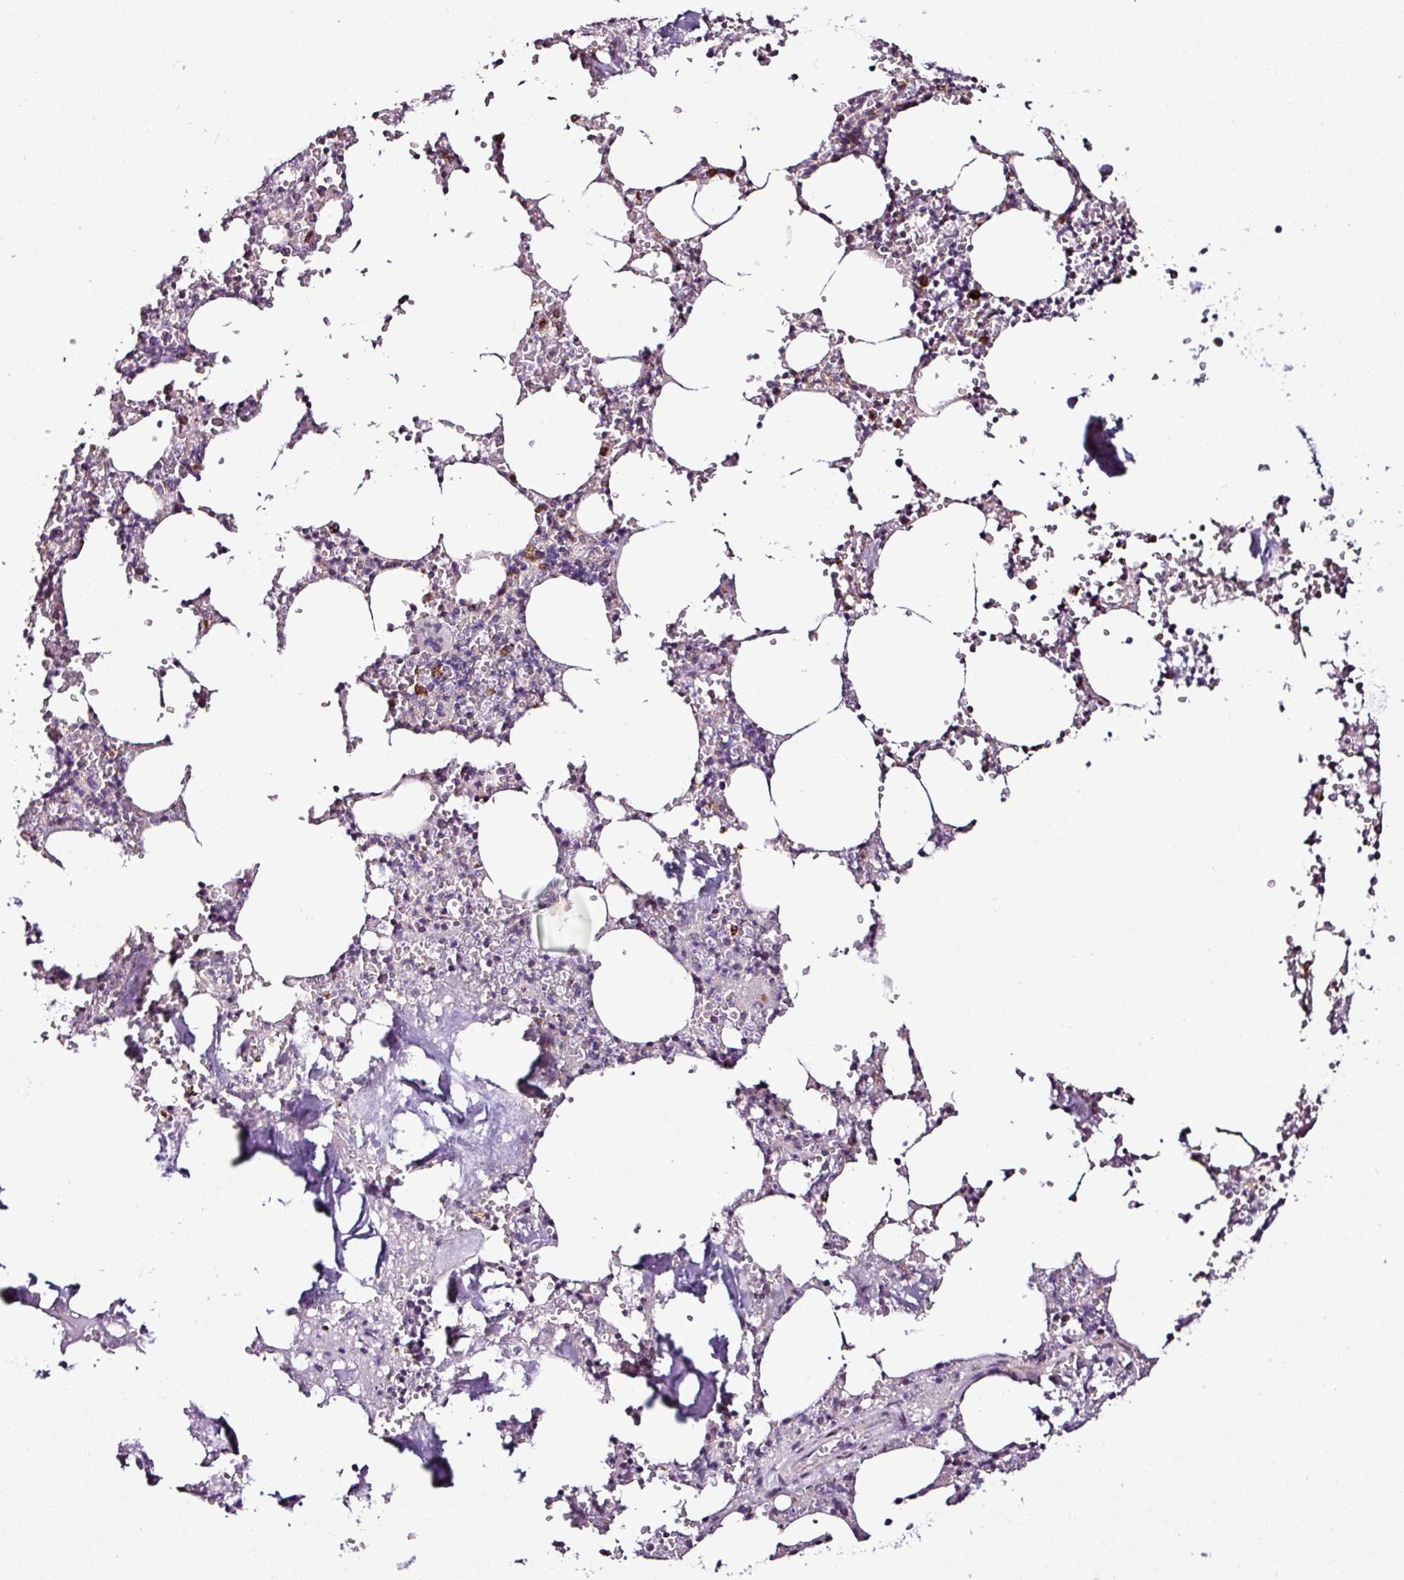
{"staining": {"intensity": "moderate", "quantity": "<25%", "location": "cytoplasmic/membranous"}, "tissue": "bone marrow", "cell_type": "Hematopoietic cells", "image_type": "normal", "snomed": [{"axis": "morphology", "description": "Normal tissue, NOS"}, {"axis": "topography", "description": "Bone marrow"}], "caption": "Immunohistochemistry histopathology image of unremarkable human bone marrow stained for a protein (brown), which demonstrates low levels of moderate cytoplasmic/membranous expression in about <25% of hematopoietic cells.", "gene": "DPAGT1", "patient": {"sex": "male", "age": 54}}